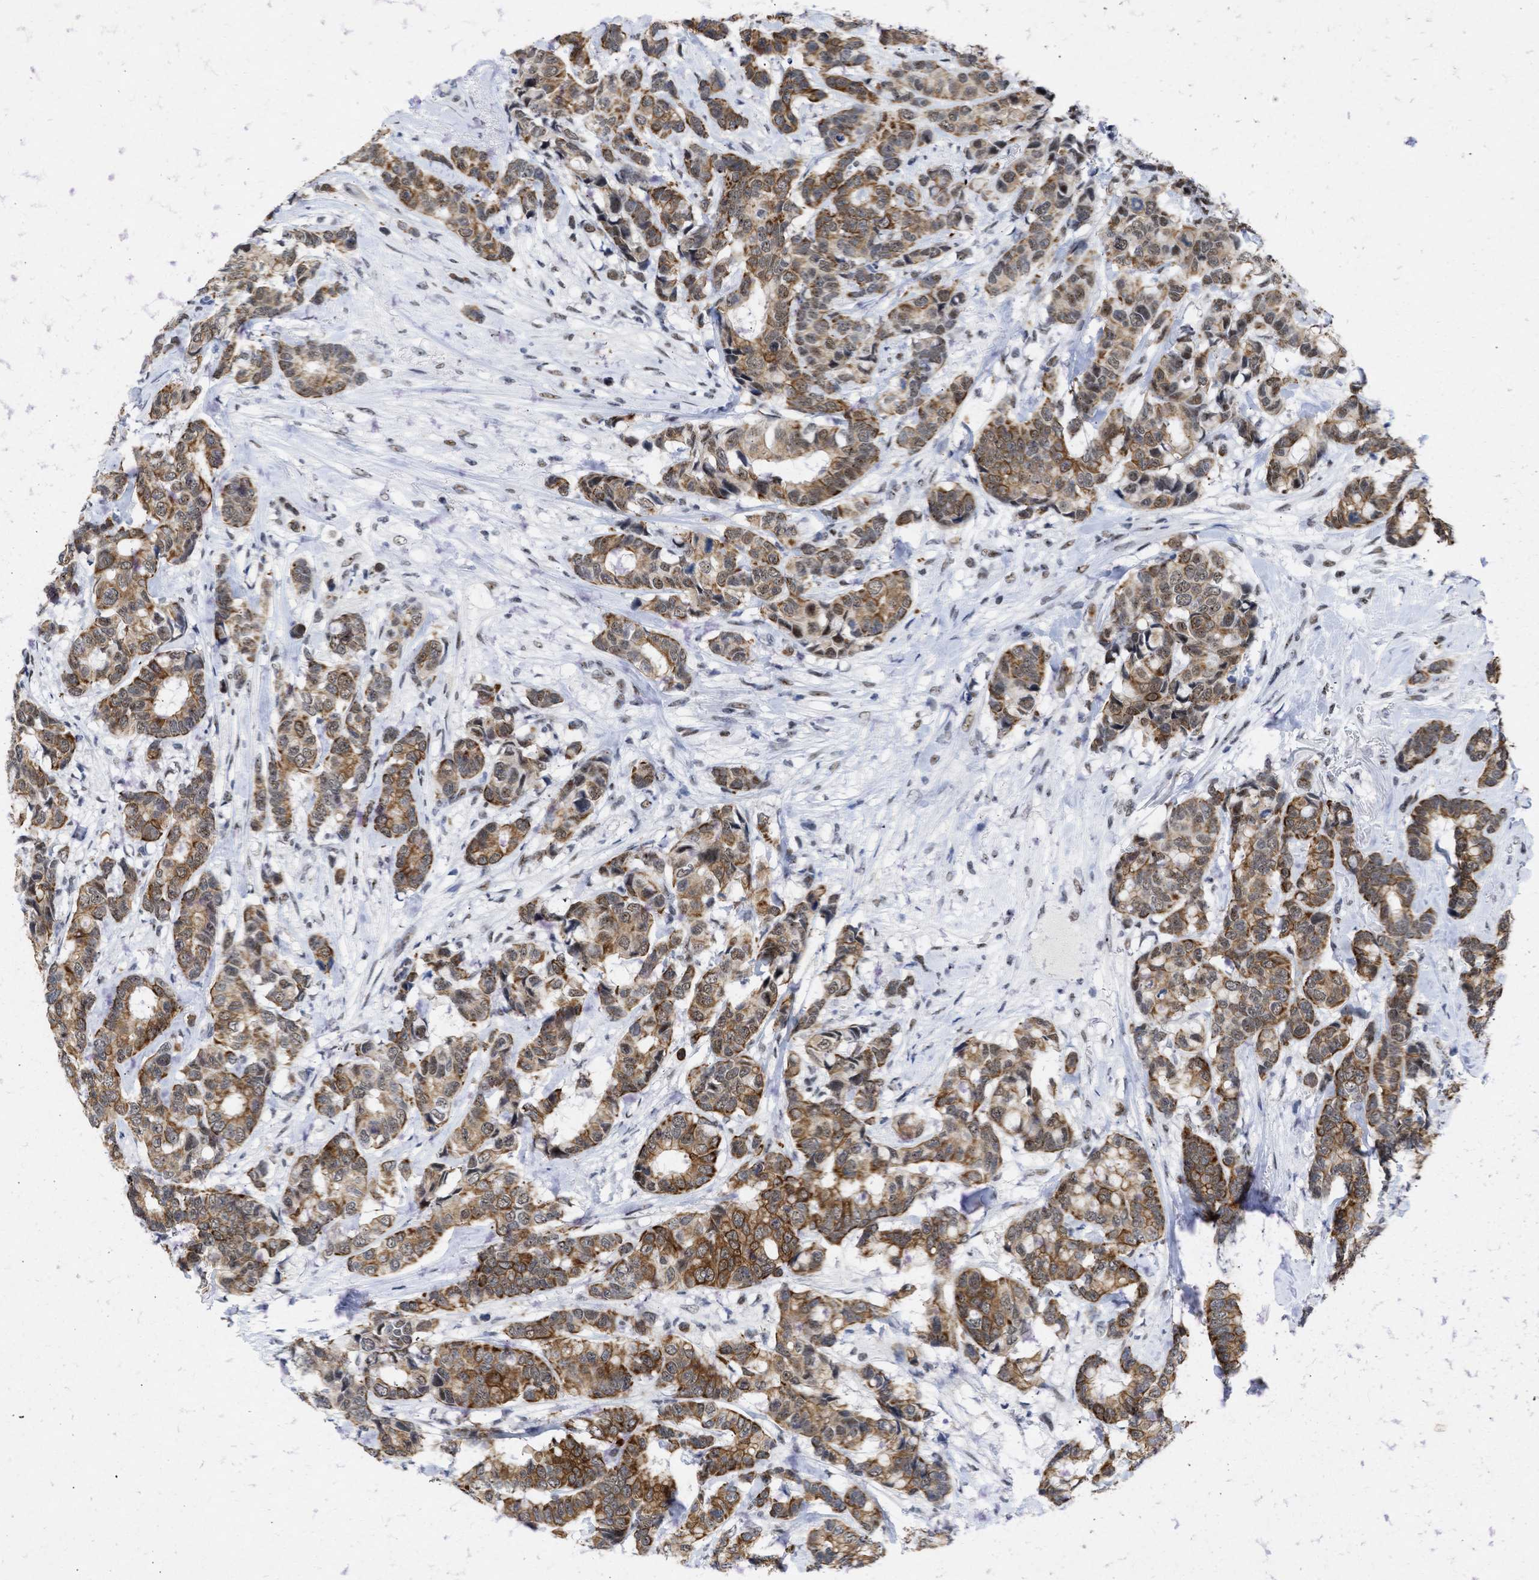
{"staining": {"intensity": "moderate", "quantity": ">75%", "location": "cytoplasmic/membranous,nuclear"}, "tissue": "breast cancer", "cell_type": "Tumor cells", "image_type": "cancer", "snomed": [{"axis": "morphology", "description": "Duct carcinoma"}, {"axis": "topography", "description": "Breast"}], "caption": "Breast cancer stained with IHC demonstrates moderate cytoplasmic/membranous and nuclear positivity in about >75% of tumor cells.", "gene": "DDX41", "patient": {"sex": "female", "age": 87}}